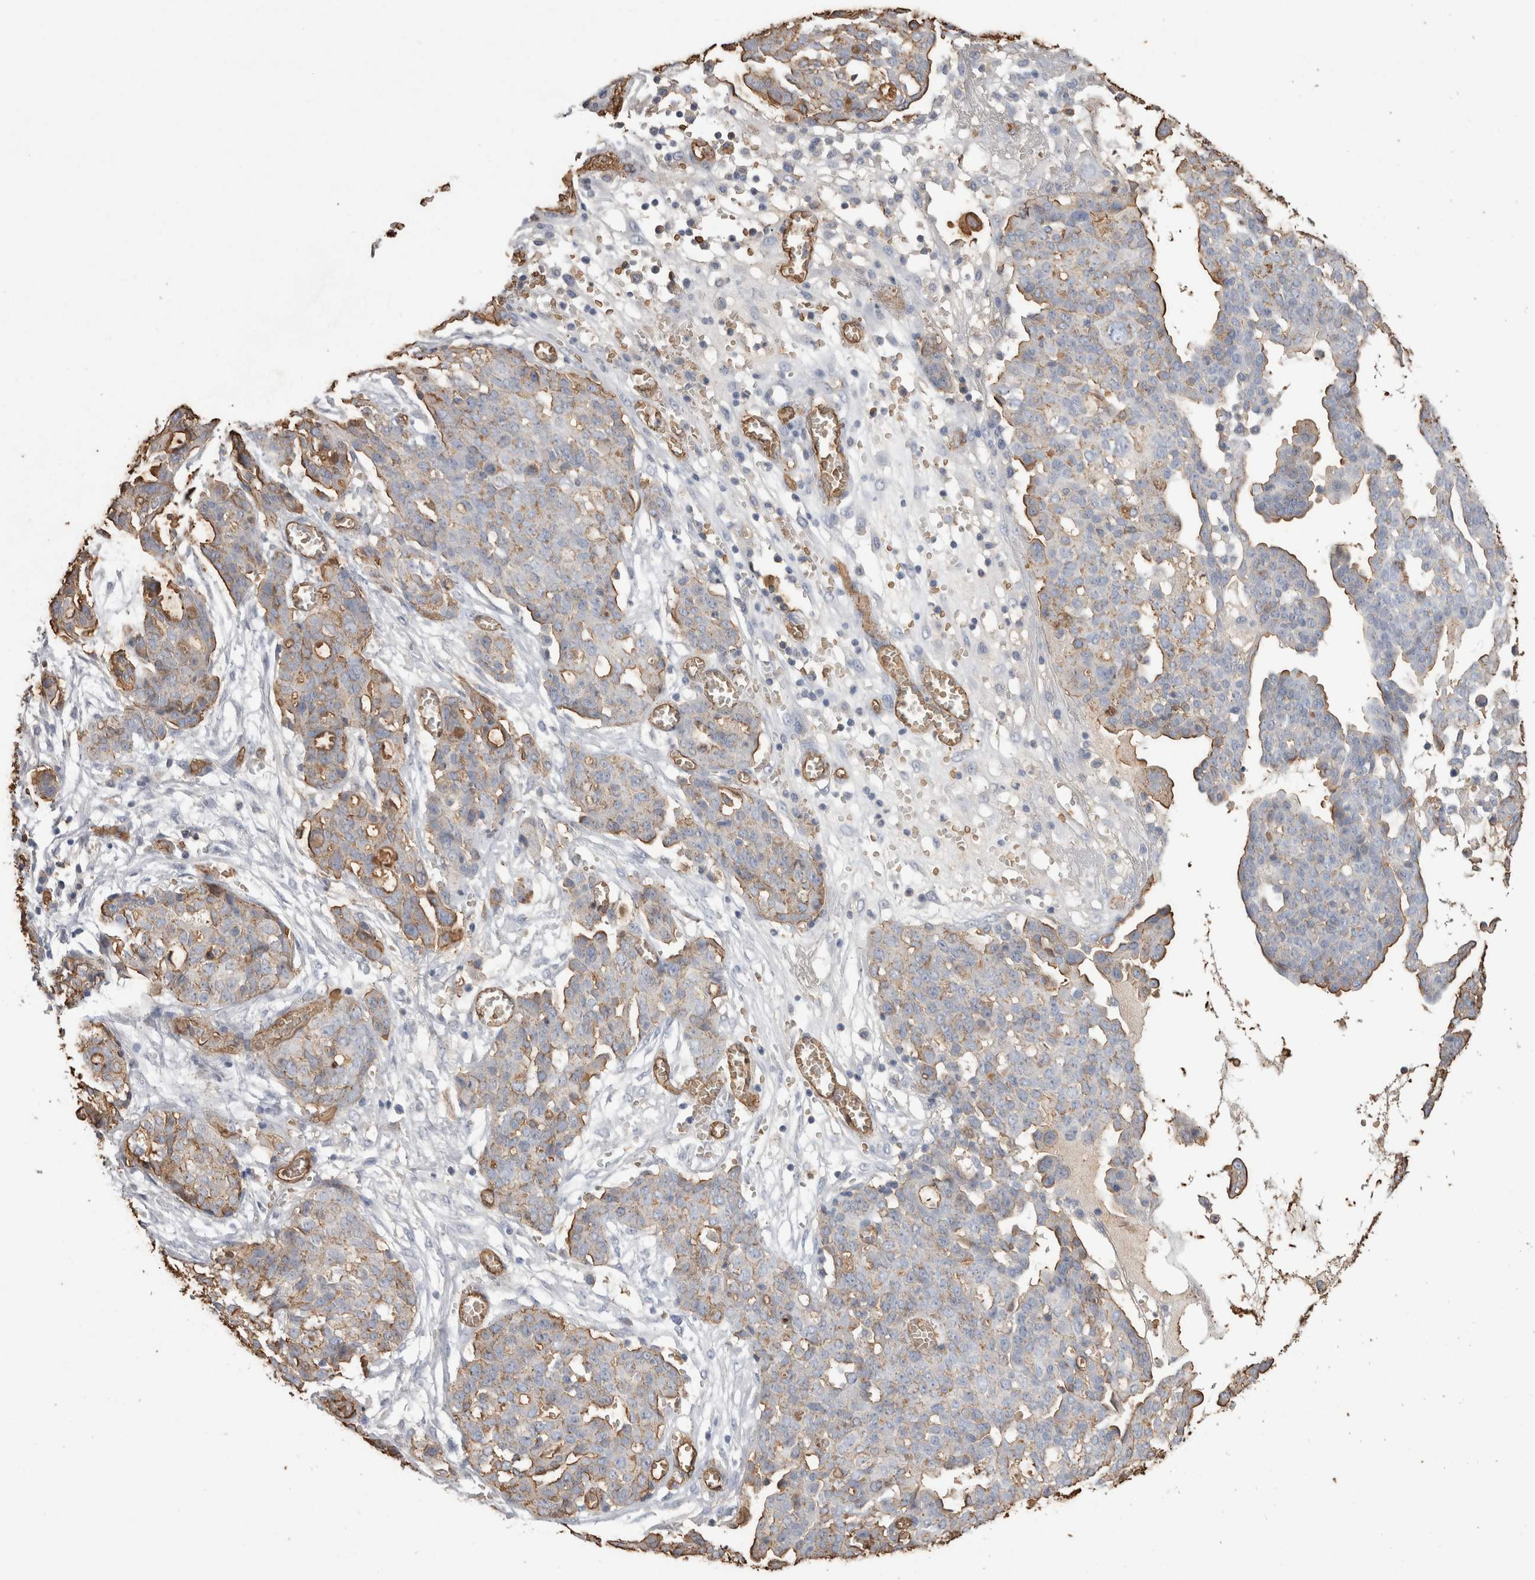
{"staining": {"intensity": "moderate", "quantity": "<25%", "location": "cytoplasmic/membranous"}, "tissue": "ovarian cancer", "cell_type": "Tumor cells", "image_type": "cancer", "snomed": [{"axis": "morphology", "description": "Cystadenocarcinoma, serous, NOS"}, {"axis": "topography", "description": "Soft tissue"}, {"axis": "topography", "description": "Ovary"}], "caption": "Immunohistochemistry (IHC) of human ovarian serous cystadenocarcinoma displays low levels of moderate cytoplasmic/membranous staining in approximately <25% of tumor cells.", "gene": "IL17RC", "patient": {"sex": "female", "age": 57}}